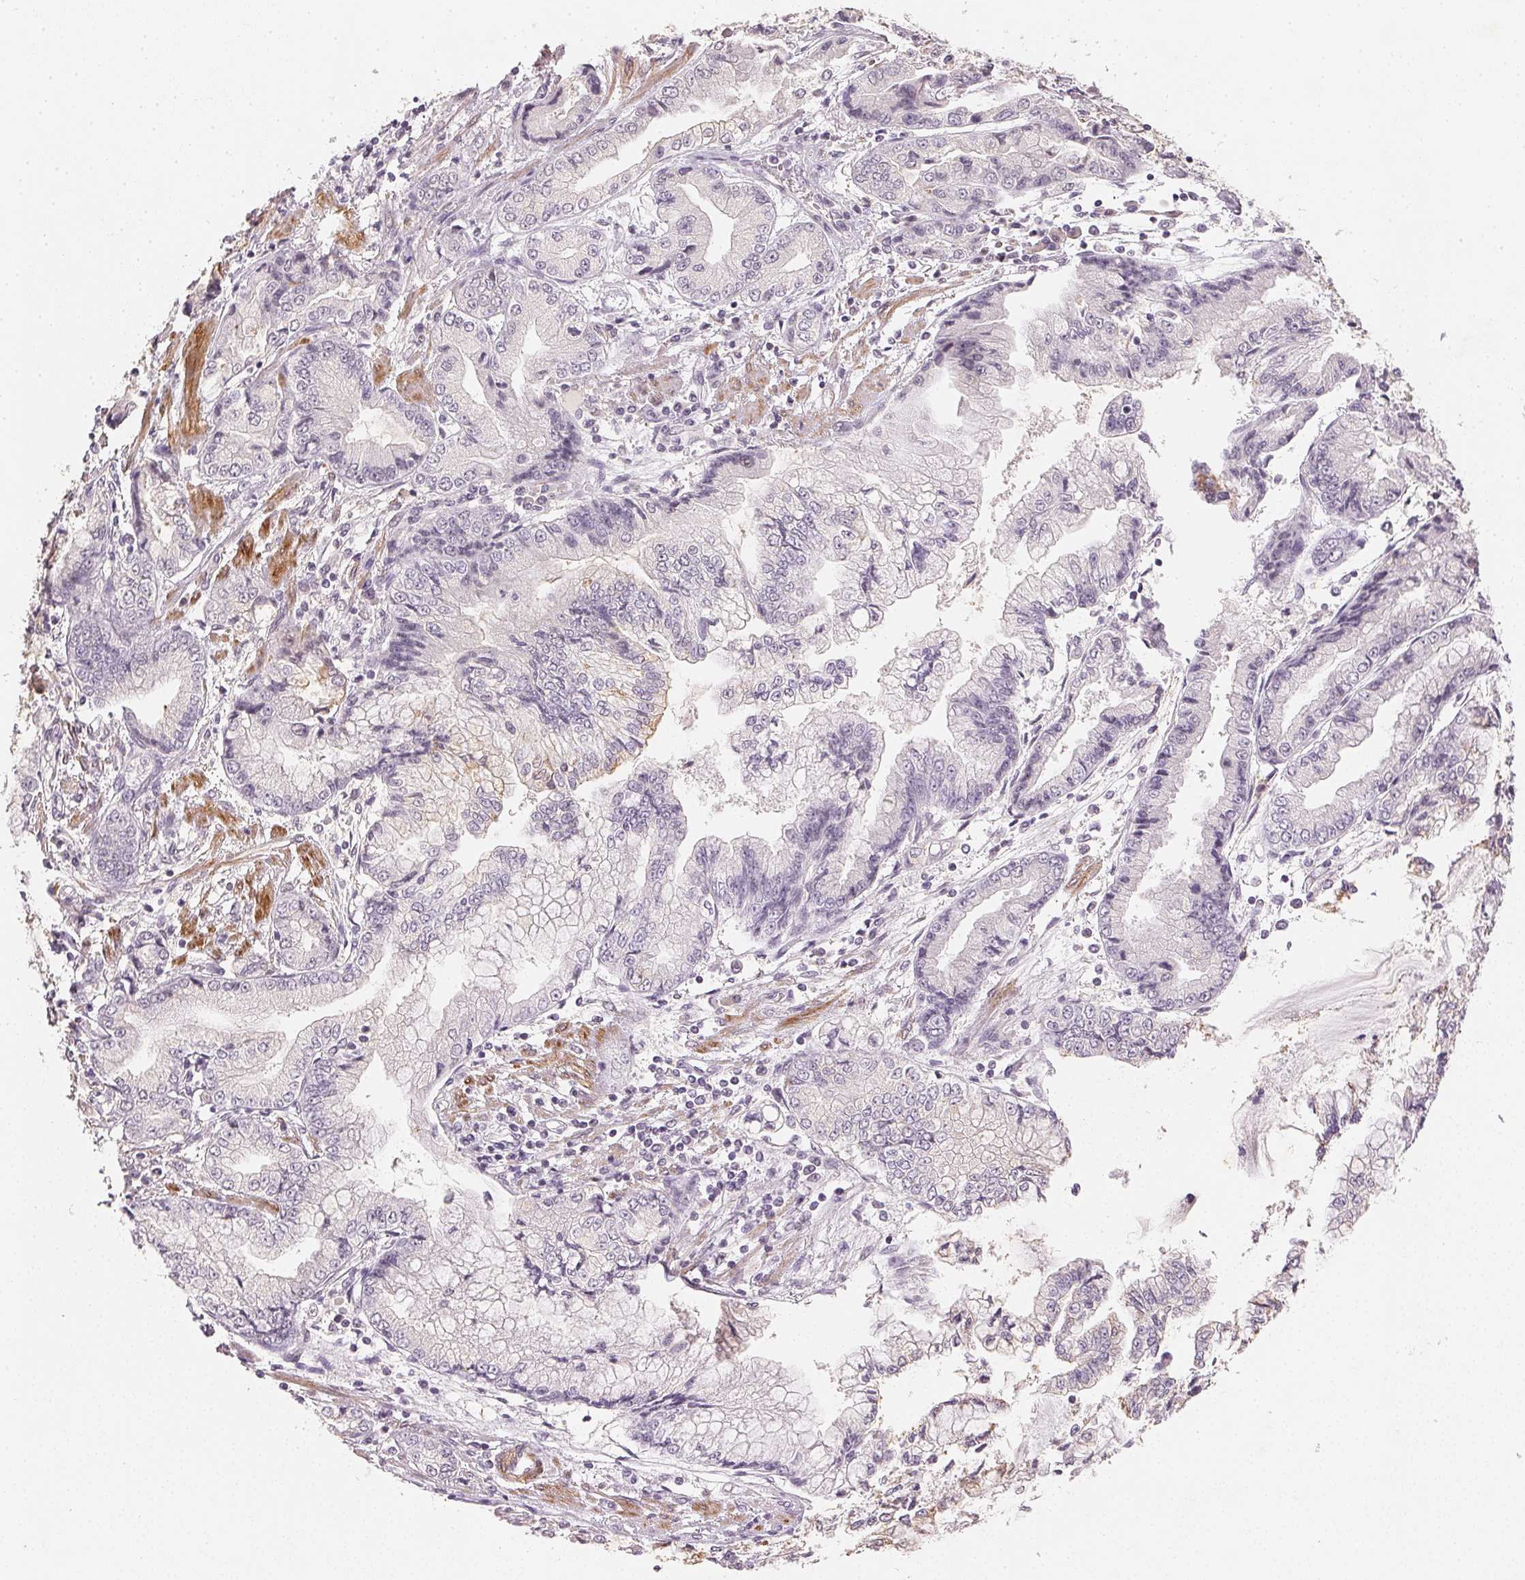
{"staining": {"intensity": "negative", "quantity": "none", "location": "none"}, "tissue": "stomach cancer", "cell_type": "Tumor cells", "image_type": "cancer", "snomed": [{"axis": "morphology", "description": "Adenocarcinoma, NOS"}, {"axis": "topography", "description": "Stomach, upper"}], "caption": "An image of human stomach cancer (adenocarcinoma) is negative for staining in tumor cells.", "gene": "SMTN", "patient": {"sex": "female", "age": 74}}